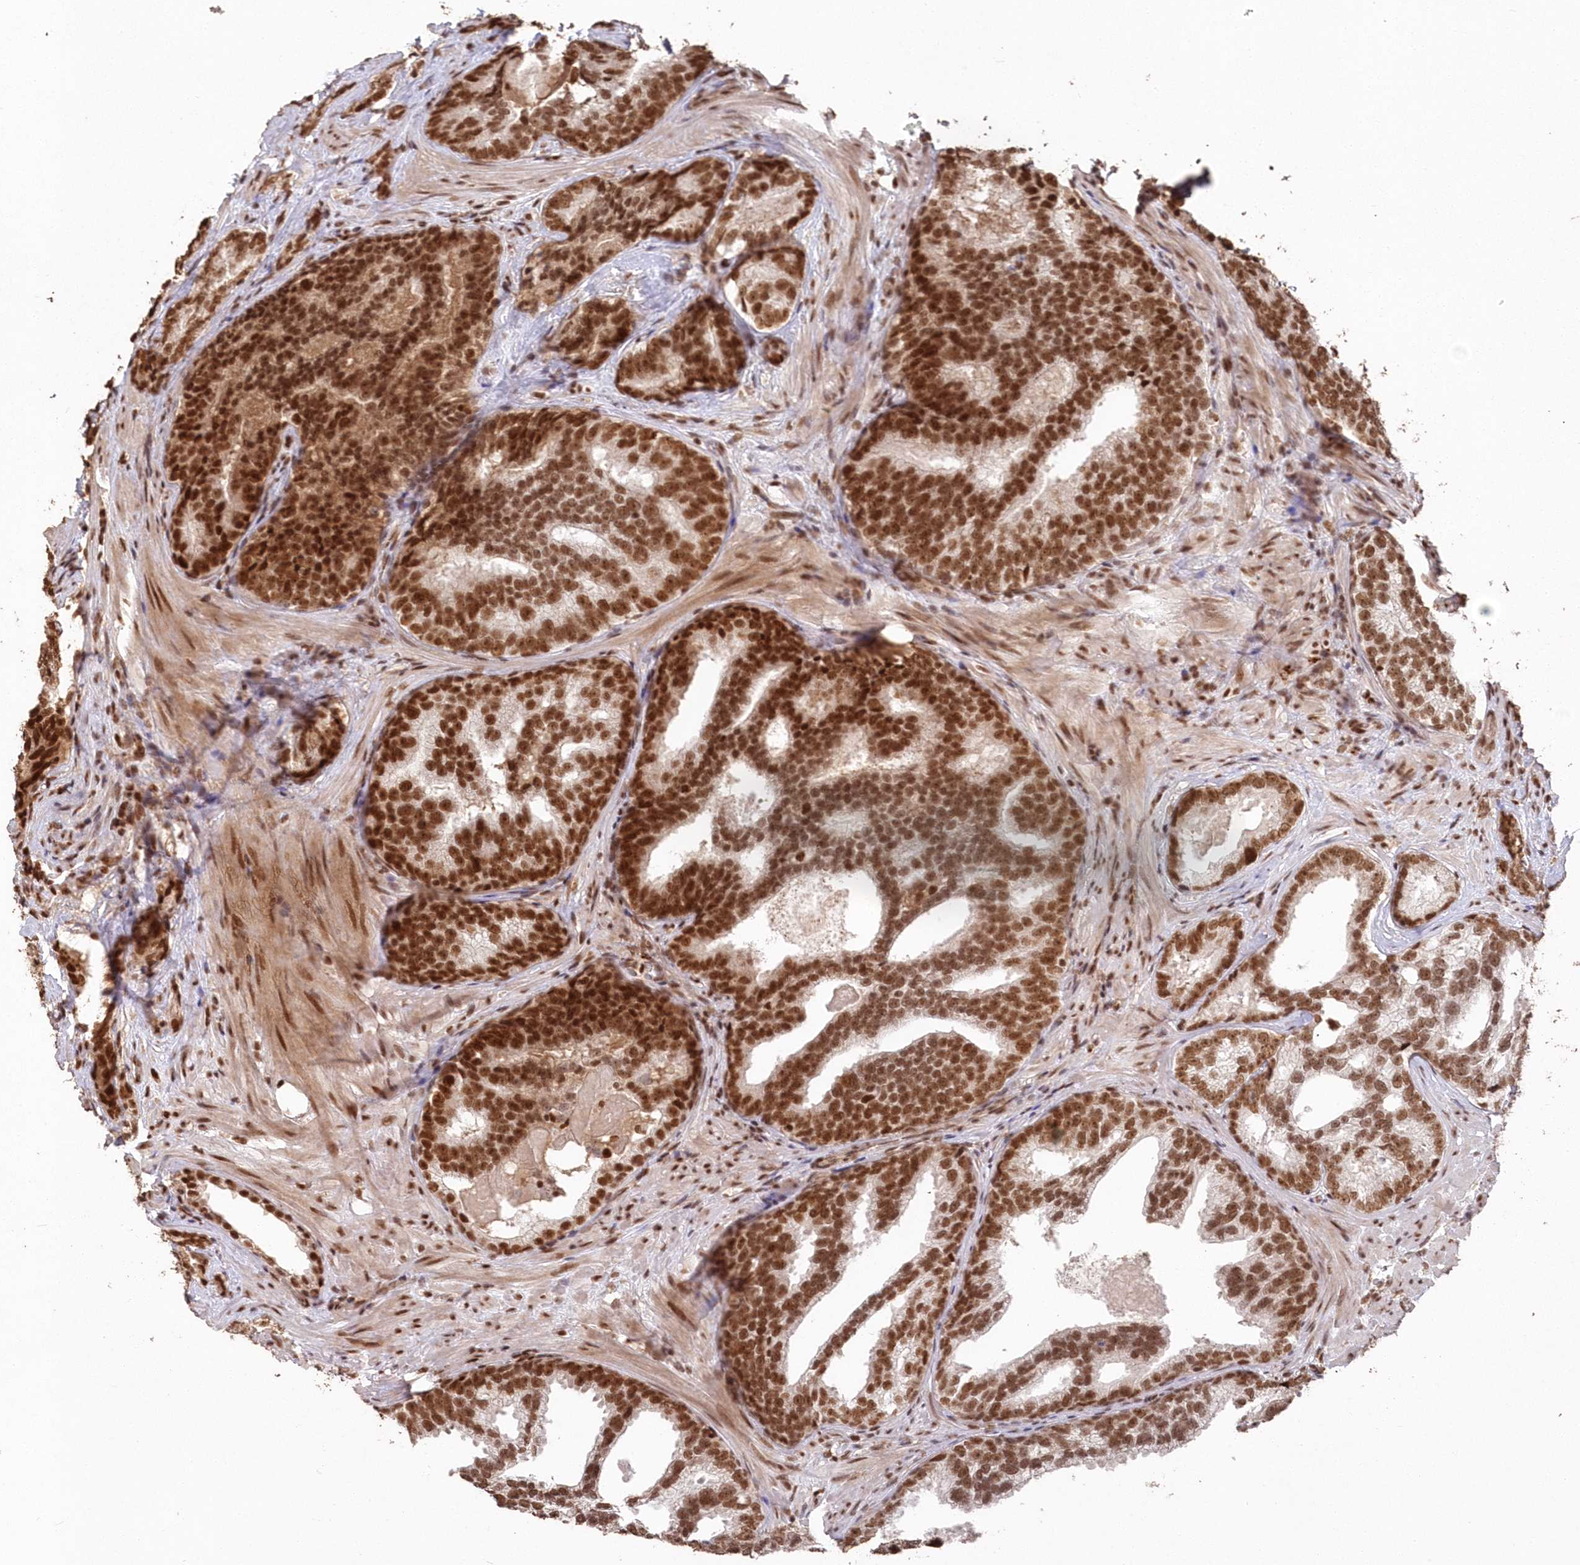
{"staining": {"intensity": "strong", "quantity": ">75%", "location": "nuclear"}, "tissue": "prostate cancer", "cell_type": "Tumor cells", "image_type": "cancer", "snomed": [{"axis": "morphology", "description": "Adenocarcinoma, High grade"}, {"axis": "topography", "description": "Prostate"}], "caption": "A photomicrograph of human prostate cancer (adenocarcinoma (high-grade)) stained for a protein displays strong nuclear brown staining in tumor cells.", "gene": "PDS5A", "patient": {"sex": "male", "age": 66}}